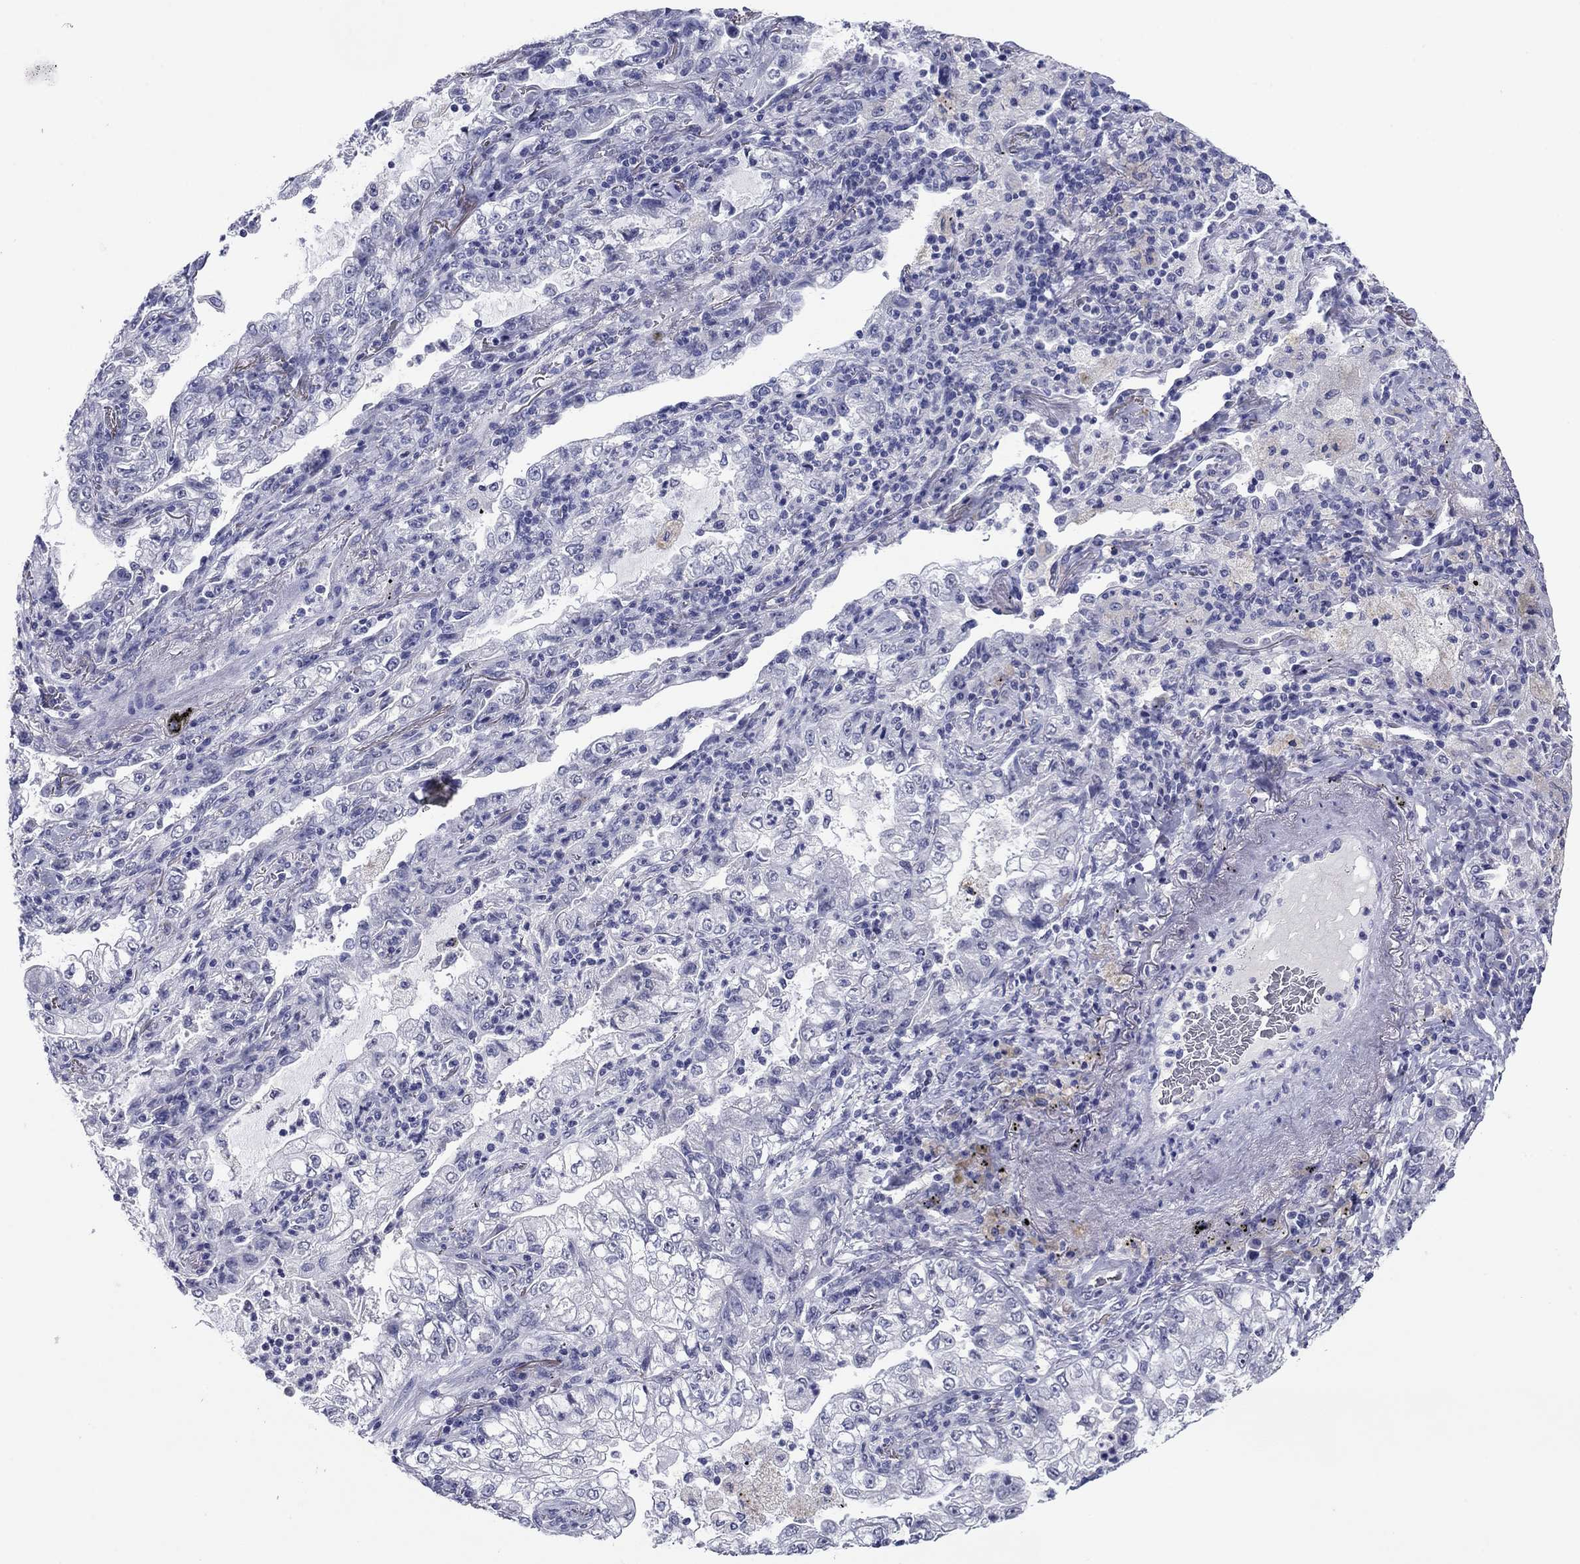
{"staining": {"intensity": "negative", "quantity": "none", "location": "none"}, "tissue": "lung cancer", "cell_type": "Tumor cells", "image_type": "cancer", "snomed": [{"axis": "morphology", "description": "Adenocarcinoma, NOS"}, {"axis": "topography", "description": "Lung"}], "caption": "A micrograph of adenocarcinoma (lung) stained for a protein exhibits no brown staining in tumor cells.", "gene": "HAO1", "patient": {"sex": "female", "age": 73}}